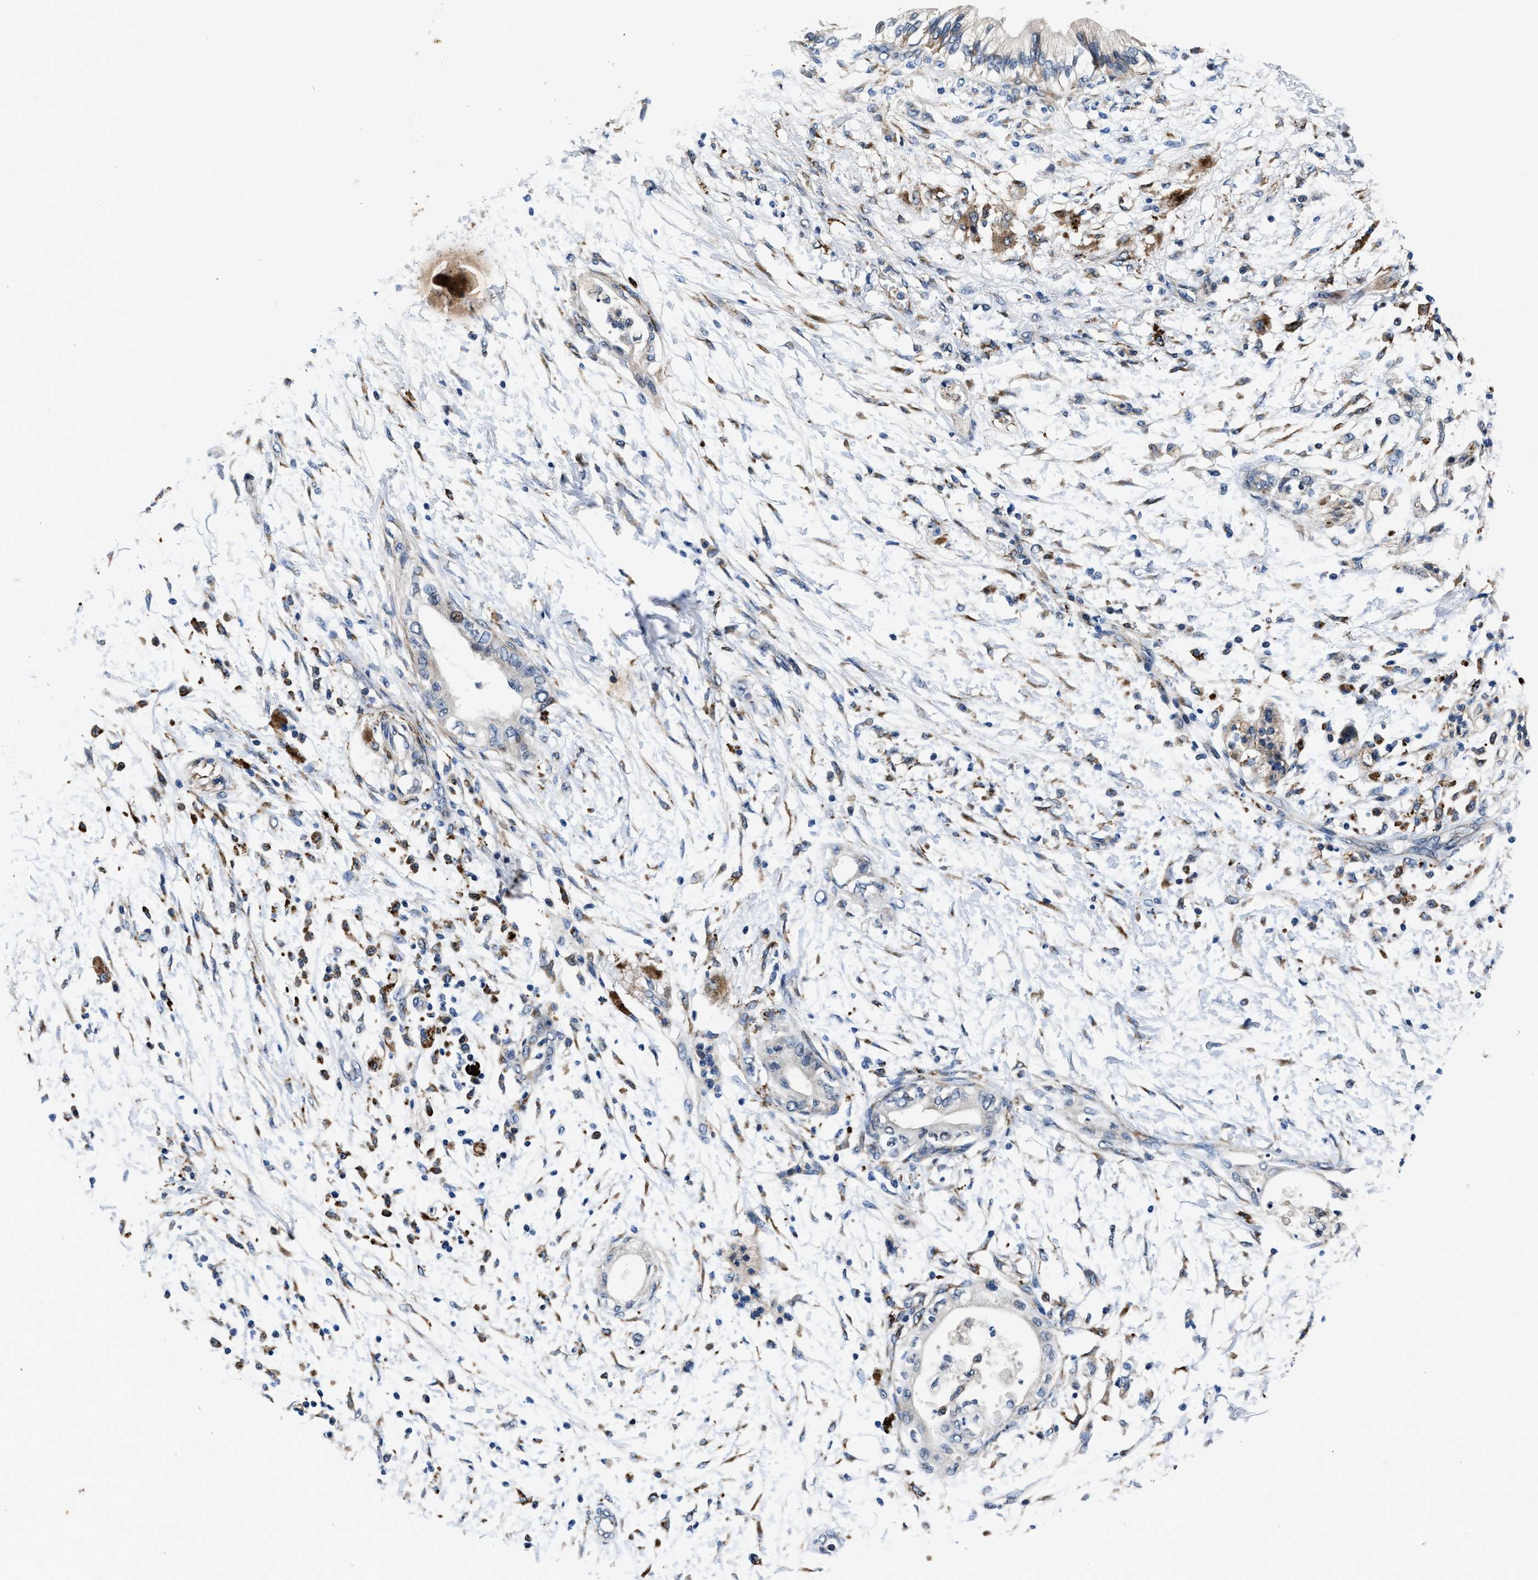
{"staining": {"intensity": "weak", "quantity": "25%-75%", "location": "cytoplasmic/membranous"}, "tissue": "adipose tissue", "cell_type": "Adipocytes", "image_type": "normal", "snomed": [{"axis": "morphology", "description": "Normal tissue, NOS"}, {"axis": "morphology", "description": "Adenocarcinoma, NOS"}, {"axis": "topography", "description": "Duodenum"}, {"axis": "topography", "description": "Peripheral nerve tissue"}], "caption": "Protein analysis of normal adipose tissue displays weak cytoplasmic/membranous expression in approximately 25%-75% of adipocytes.", "gene": "C2orf66", "patient": {"sex": "female", "age": 60}}